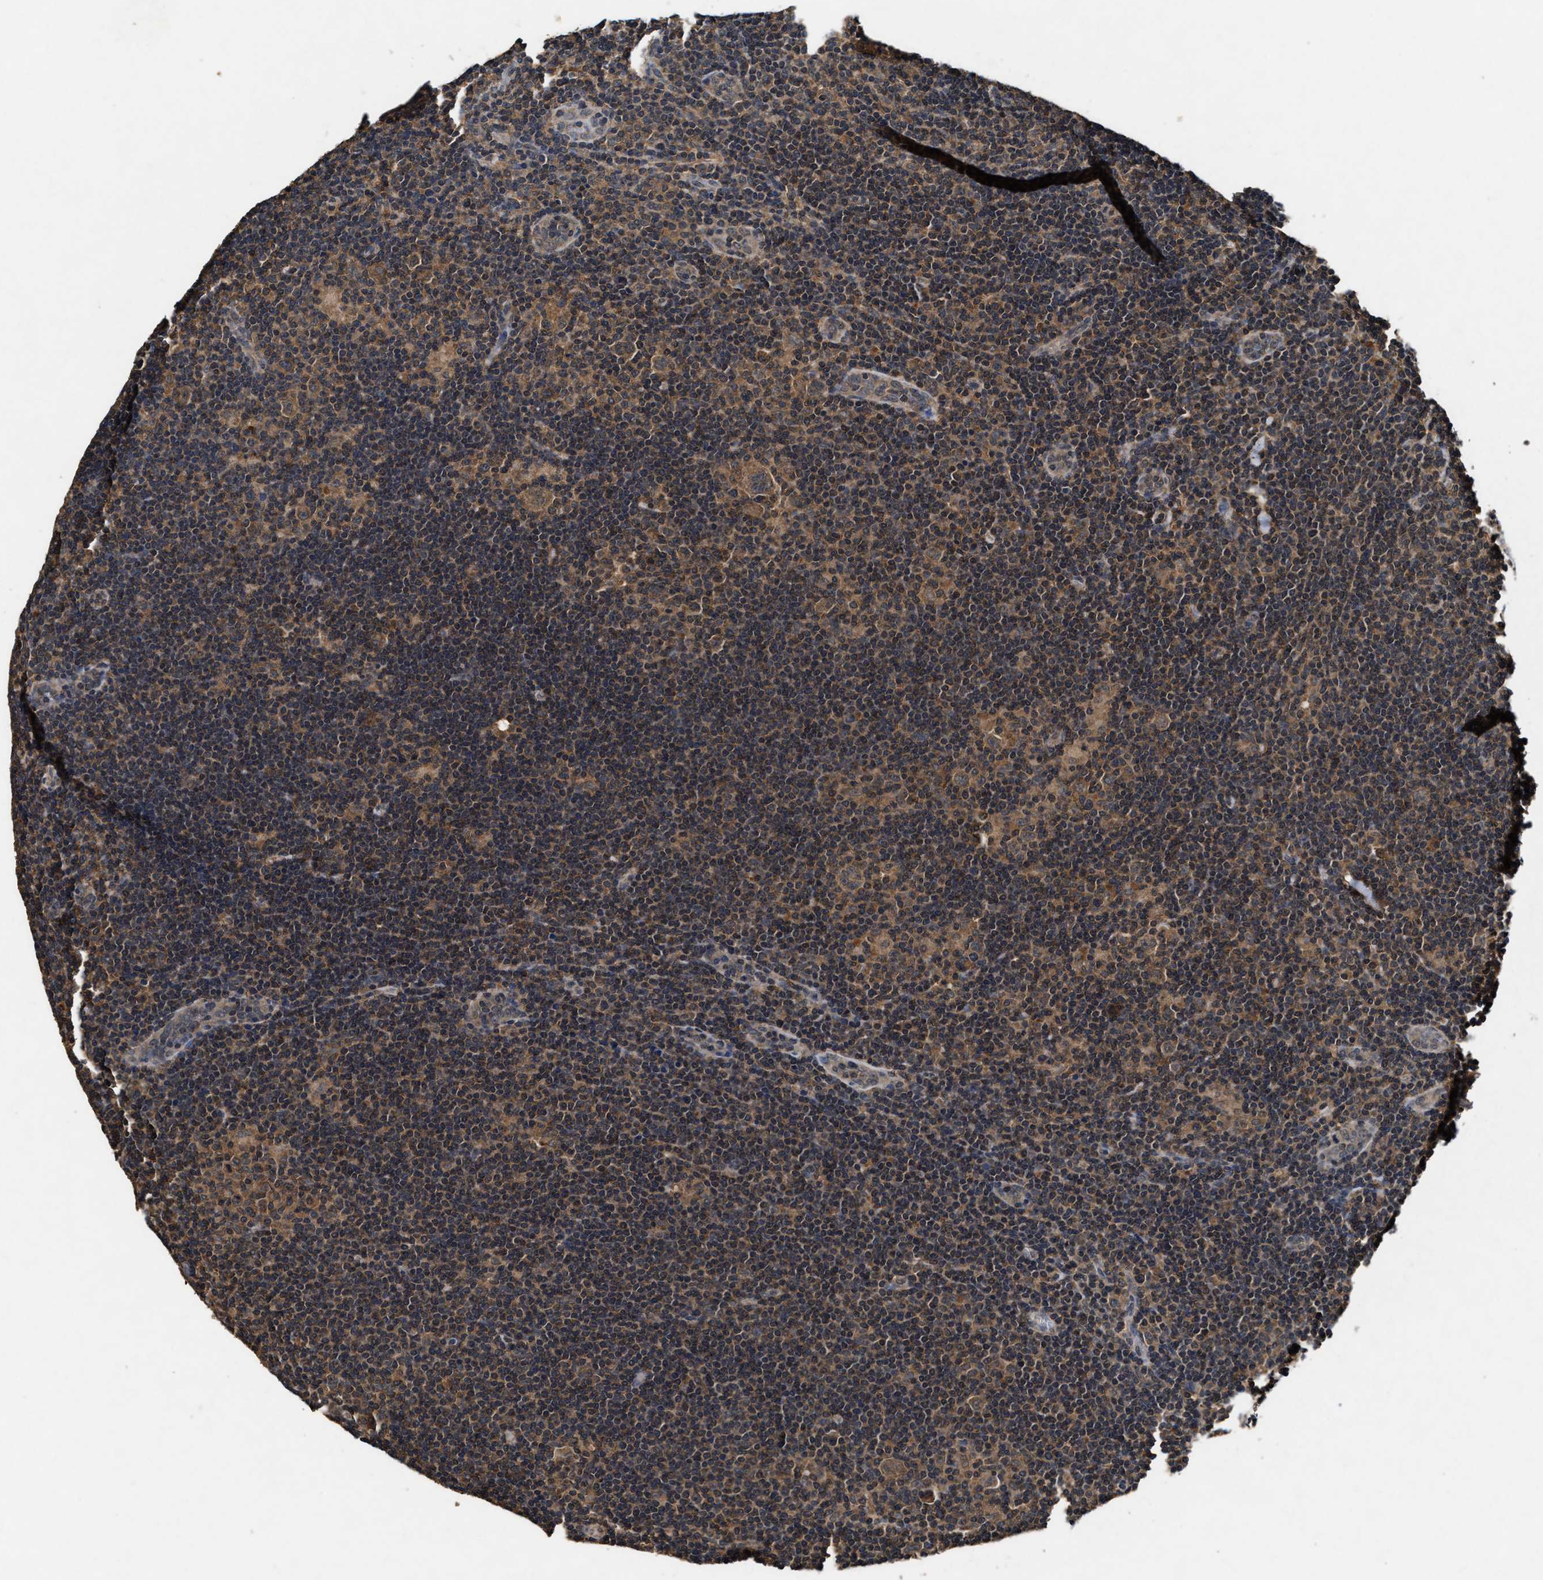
{"staining": {"intensity": "moderate", "quantity": ">75%", "location": "cytoplasmic/membranous"}, "tissue": "lymphoma", "cell_type": "Tumor cells", "image_type": "cancer", "snomed": [{"axis": "morphology", "description": "Hodgkin's disease, NOS"}, {"axis": "topography", "description": "Lymph node"}], "caption": "Tumor cells demonstrate moderate cytoplasmic/membranous expression in approximately >75% of cells in lymphoma. The staining is performed using DAB (3,3'-diaminobenzidine) brown chromogen to label protein expression. The nuclei are counter-stained blue using hematoxylin.", "gene": "PDAP1", "patient": {"sex": "female", "age": 57}}